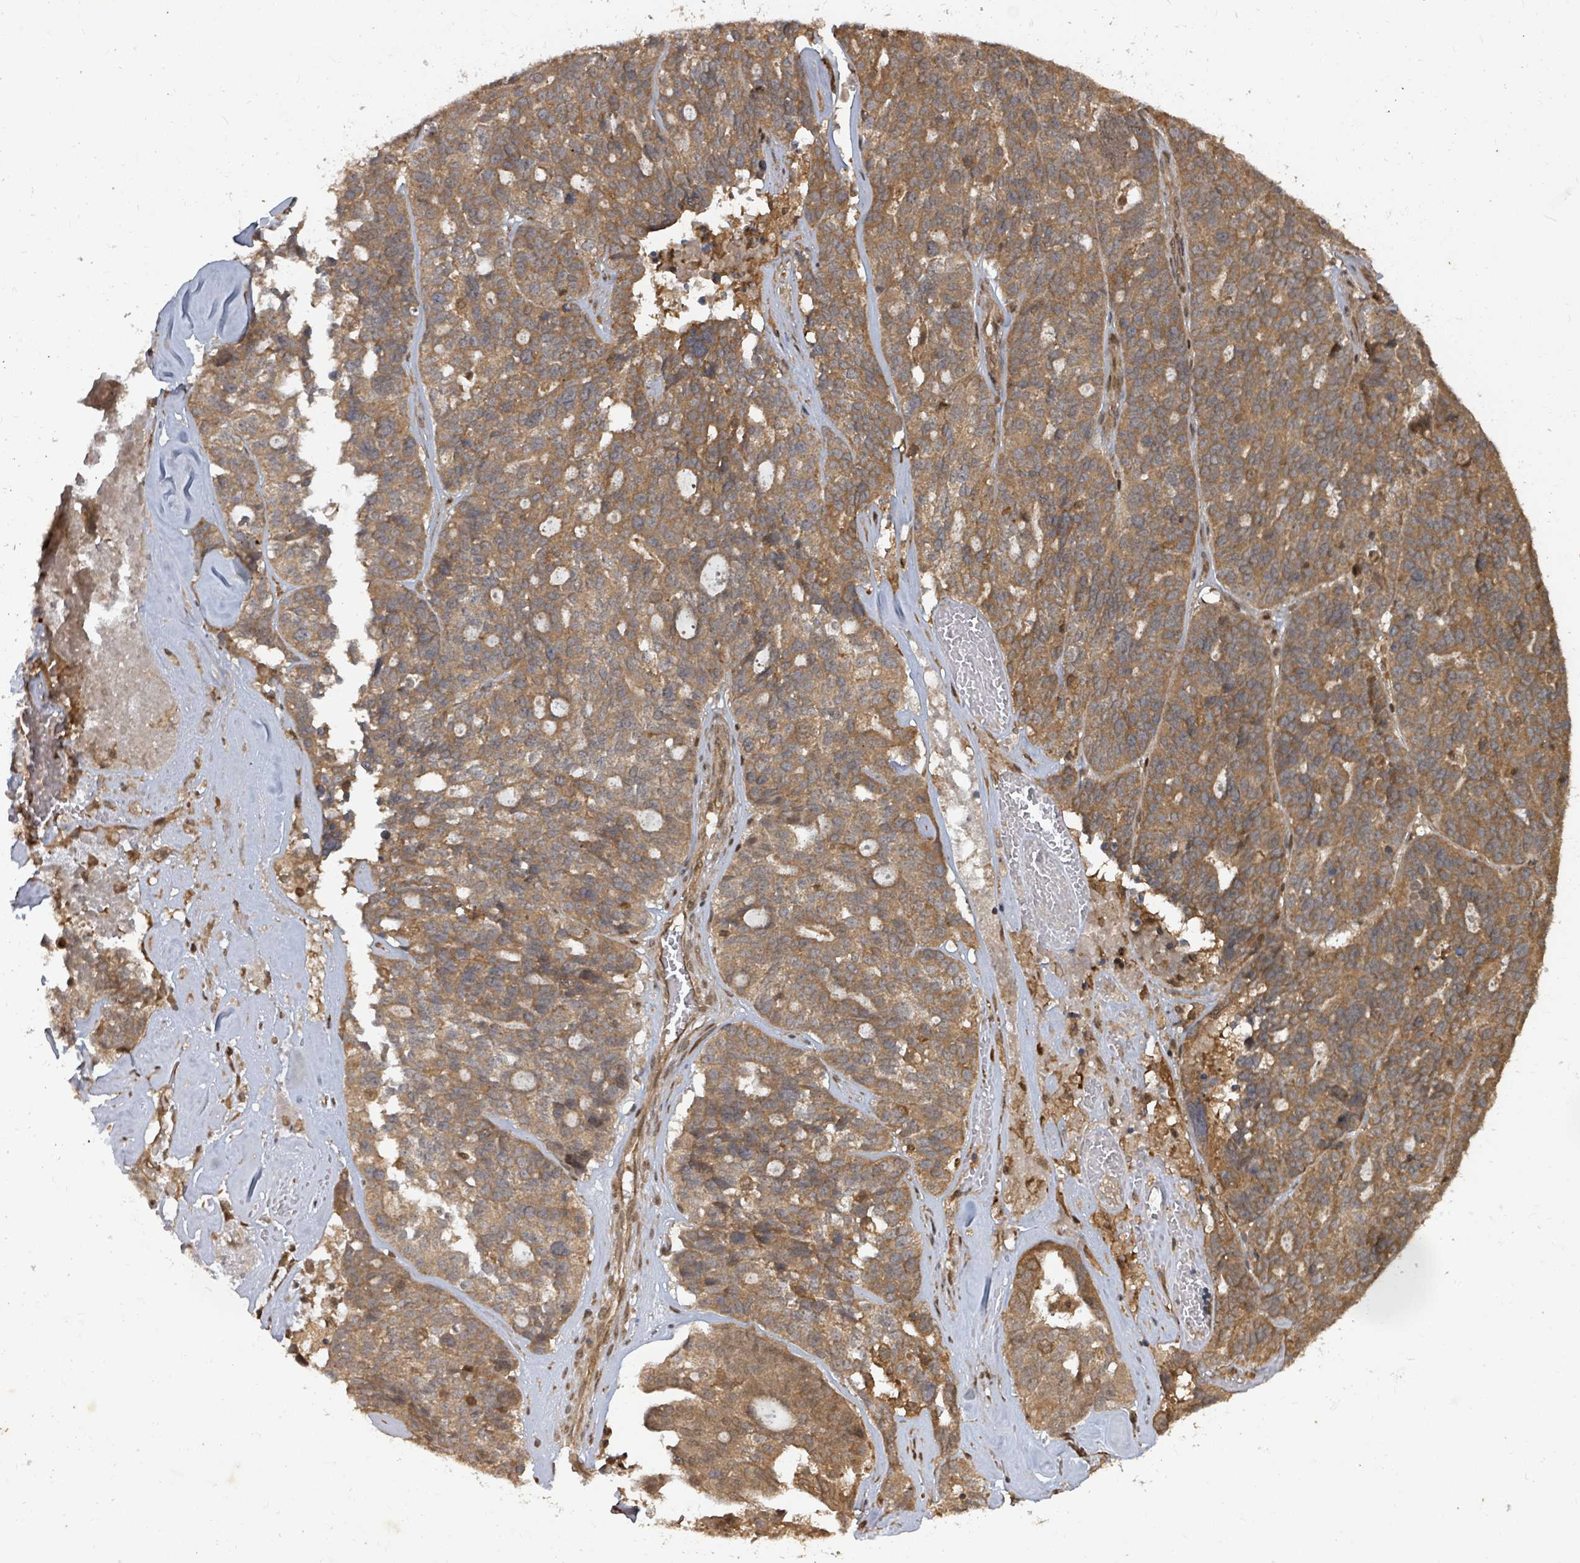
{"staining": {"intensity": "moderate", "quantity": ">75%", "location": "cytoplasmic/membranous"}, "tissue": "ovarian cancer", "cell_type": "Tumor cells", "image_type": "cancer", "snomed": [{"axis": "morphology", "description": "Cystadenocarcinoma, serous, NOS"}, {"axis": "topography", "description": "Ovary"}], "caption": "A brown stain highlights moderate cytoplasmic/membranous expression of a protein in human ovarian cancer tumor cells.", "gene": "KDM4E", "patient": {"sex": "female", "age": 59}}